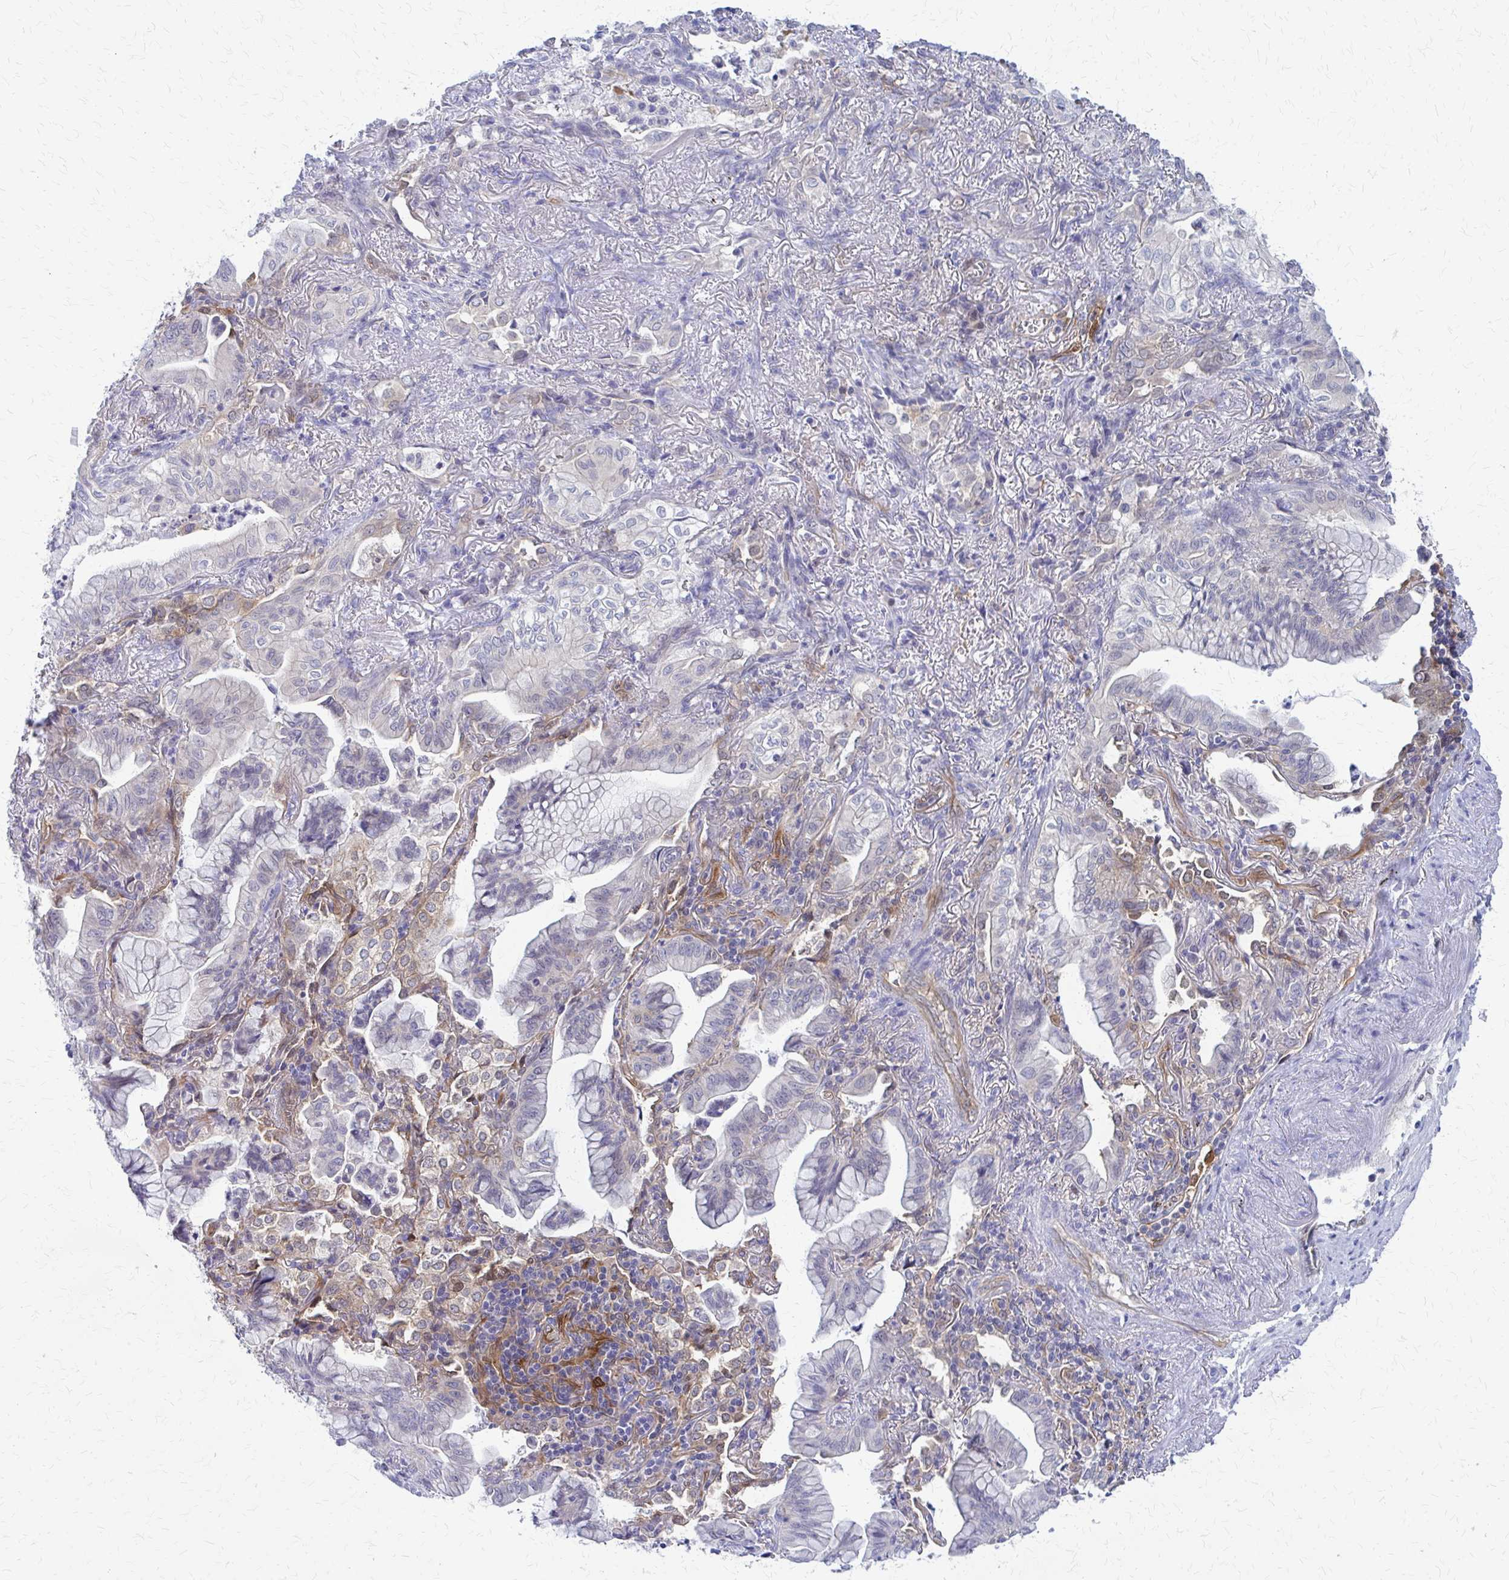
{"staining": {"intensity": "negative", "quantity": "none", "location": "none"}, "tissue": "lung cancer", "cell_type": "Tumor cells", "image_type": "cancer", "snomed": [{"axis": "morphology", "description": "Adenocarcinoma, NOS"}, {"axis": "topography", "description": "Lung"}], "caption": "IHC micrograph of neoplastic tissue: lung cancer (adenocarcinoma) stained with DAB (3,3'-diaminobenzidine) shows no significant protein expression in tumor cells.", "gene": "CLIC2", "patient": {"sex": "male", "age": 77}}